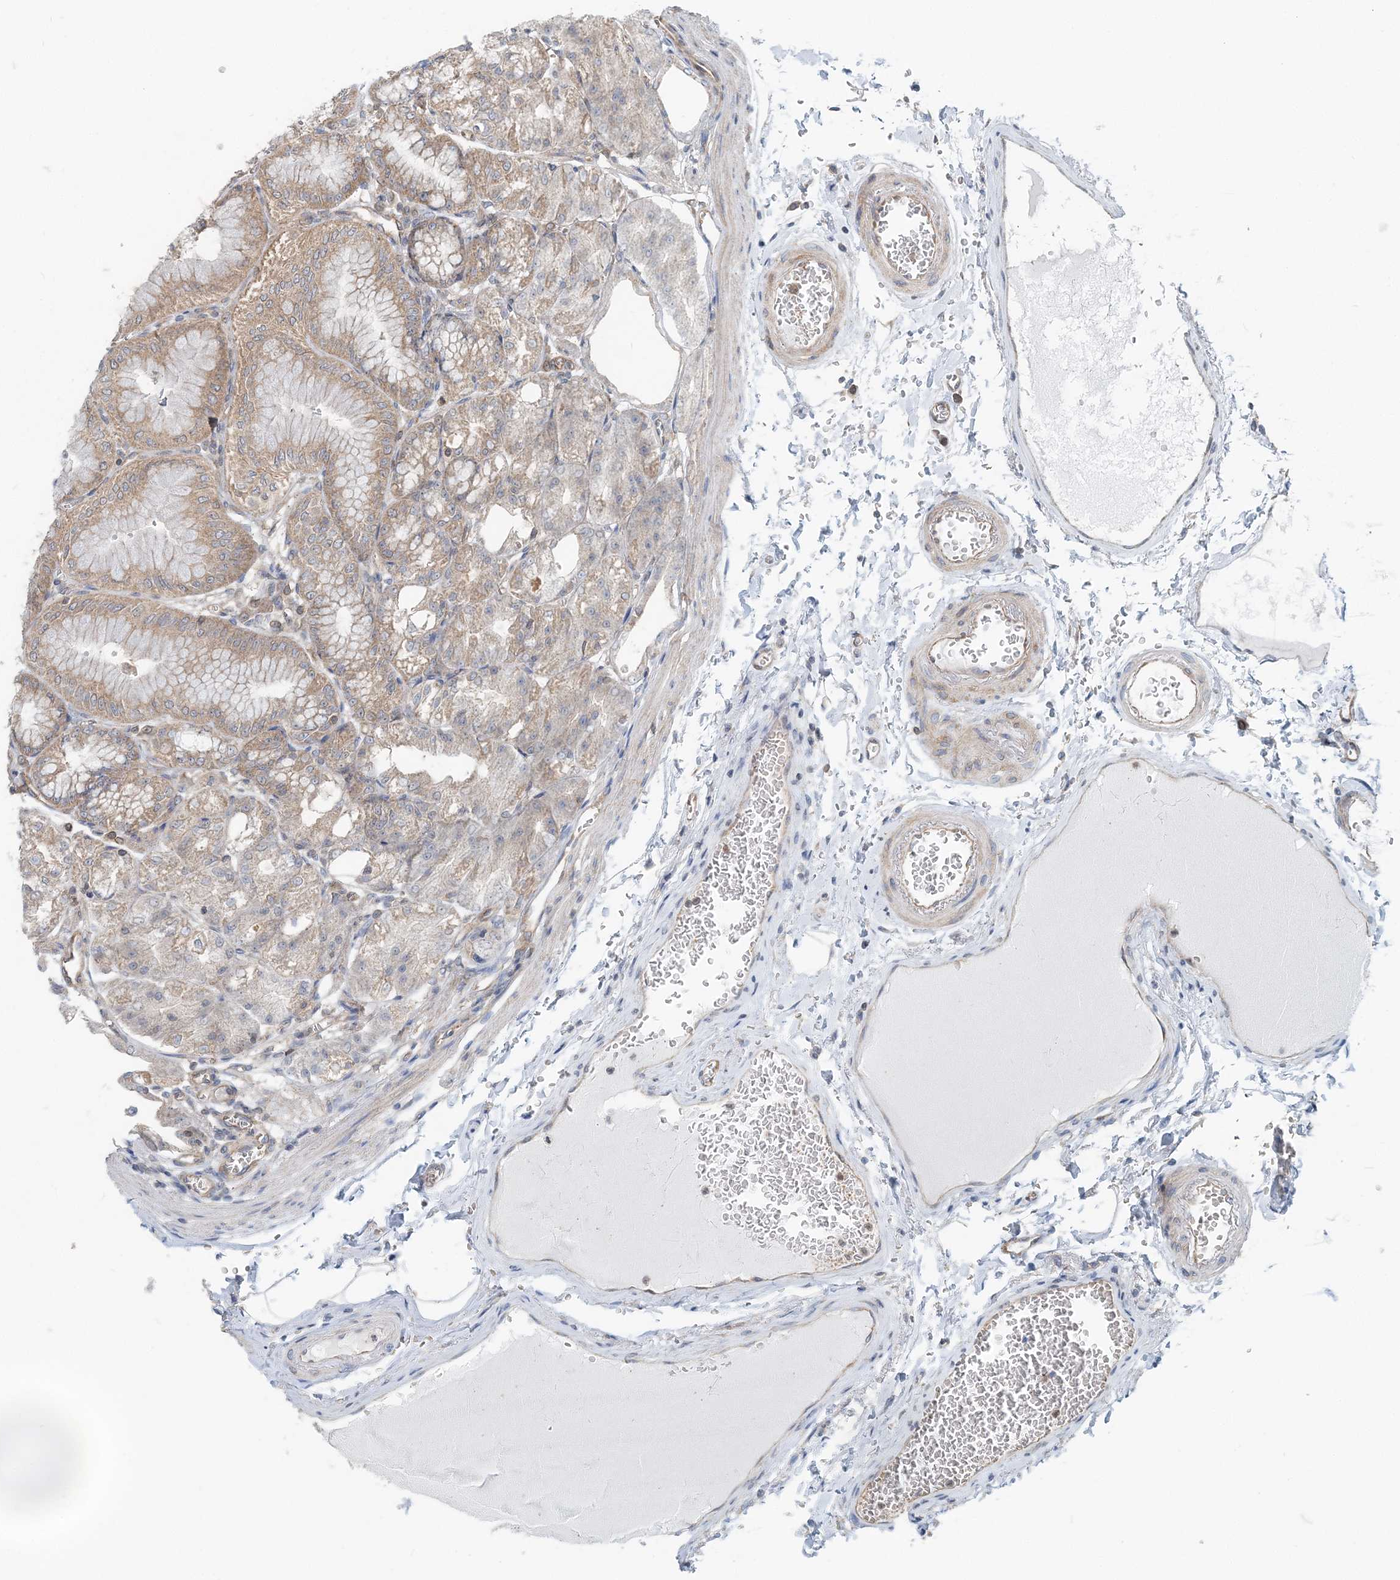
{"staining": {"intensity": "moderate", "quantity": "25%-75%", "location": "cytoplasmic/membranous"}, "tissue": "stomach", "cell_type": "Glandular cells", "image_type": "normal", "snomed": [{"axis": "morphology", "description": "Normal tissue, NOS"}, {"axis": "topography", "description": "Stomach, lower"}], "caption": "This is a photomicrograph of immunohistochemistry staining of benign stomach, which shows moderate expression in the cytoplasmic/membranous of glandular cells.", "gene": "MOB4", "patient": {"sex": "male", "age": 71}}